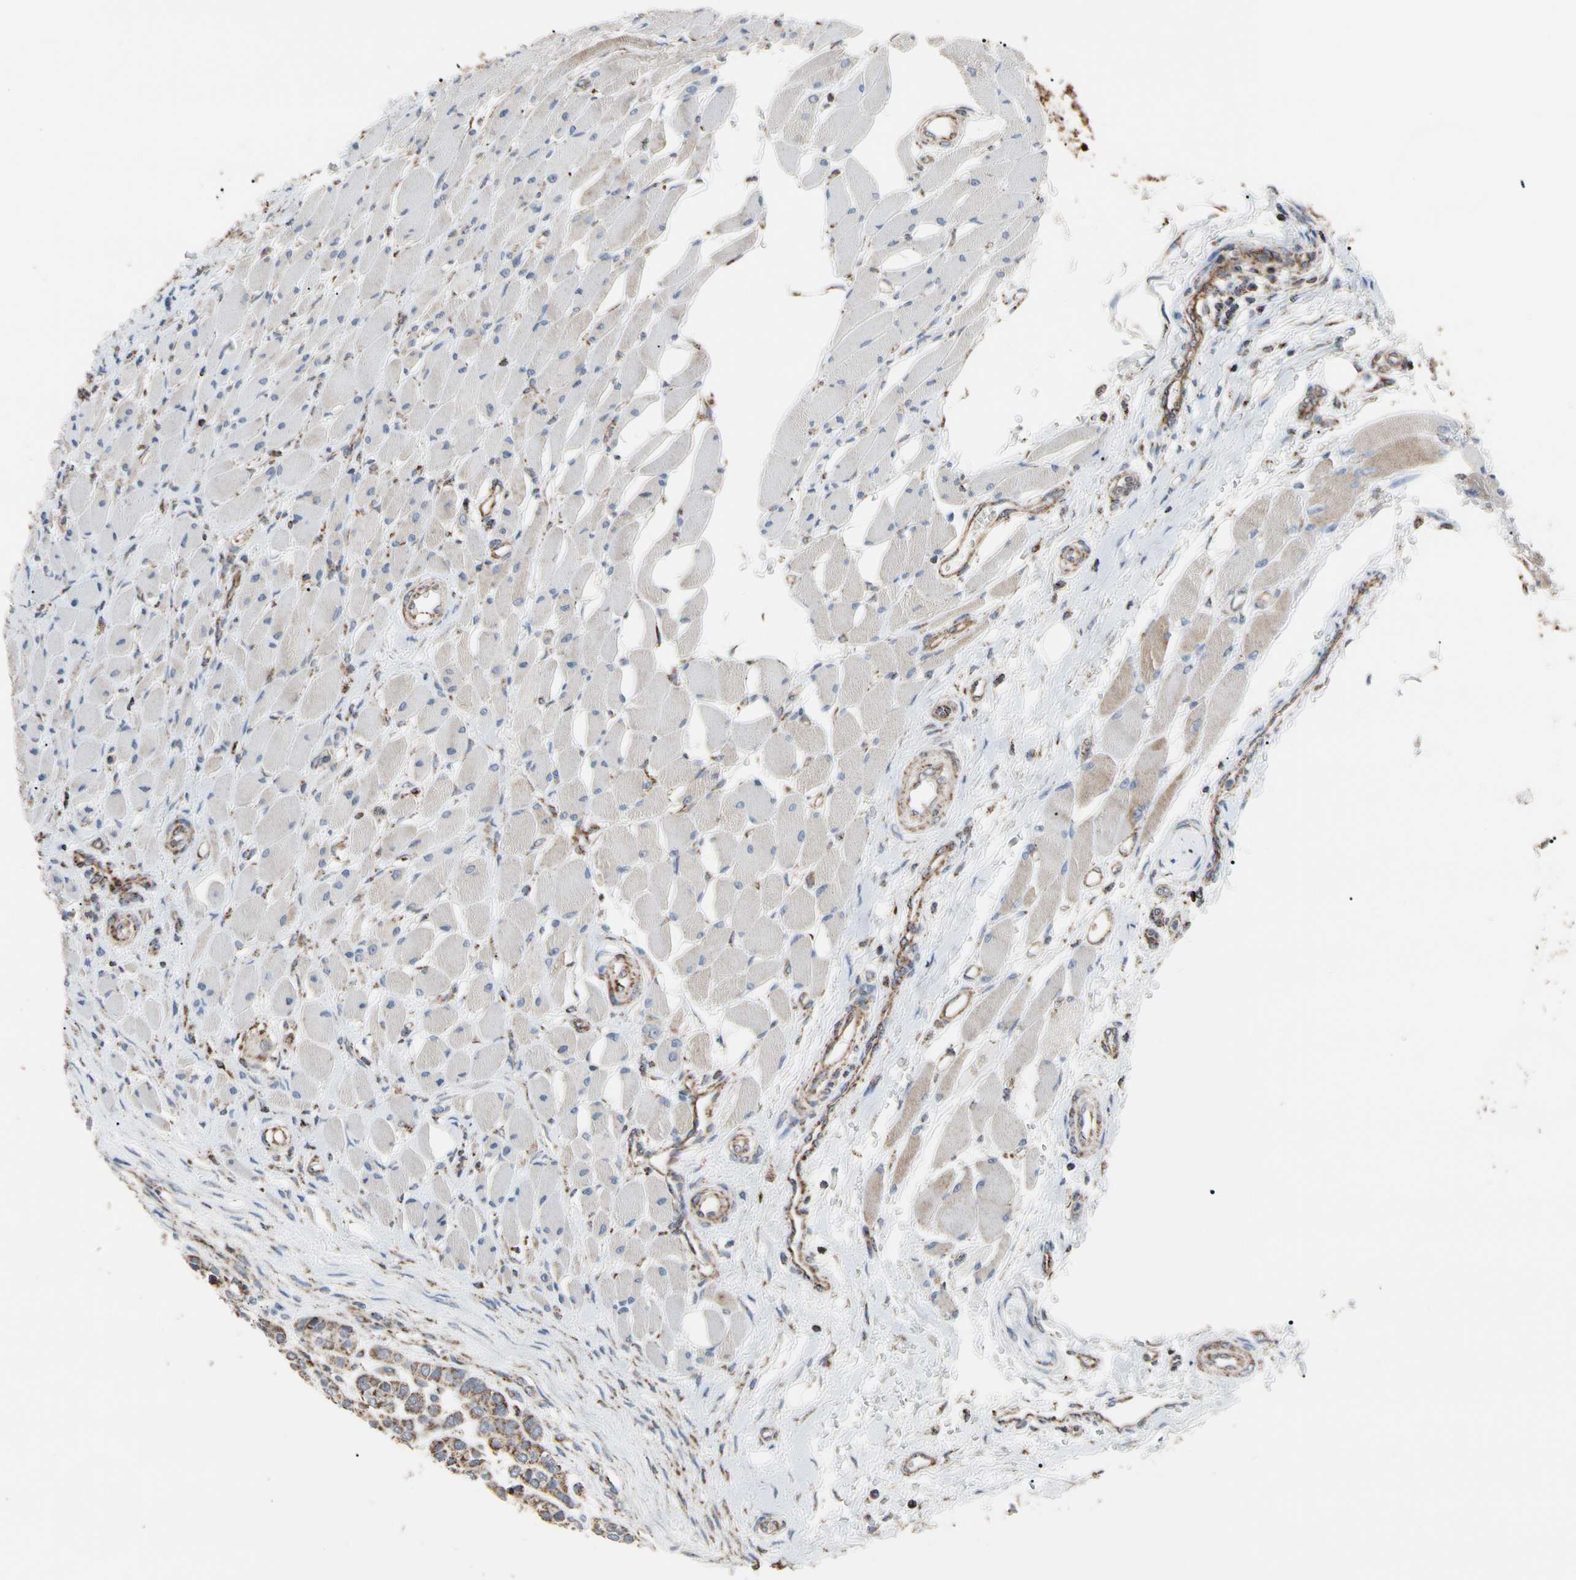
{"staining": {"intensity": "moderate", "quantity": ">75%", "location": "cytoplasmic/membranous"}, "tissue": "head and neck cancer", "cell_type": "Tumor cells", "image_type": "cancer", "snomed": [{"axis": "morphology", "description": "Adenocarcinoma, NOS"}, {"axis": "morphology", "description": "Adenoma, NOS"}, {"axis": "topography", "description": "Head-Neck"}], "caption": "IHC of human head and neck adenoma displays medium levels of moderate cytoplasmic/membranous staining in approximately >75% of tumor cells.", "gene": "FAM110B", "patient": {"sex": "female", "age": 55}}